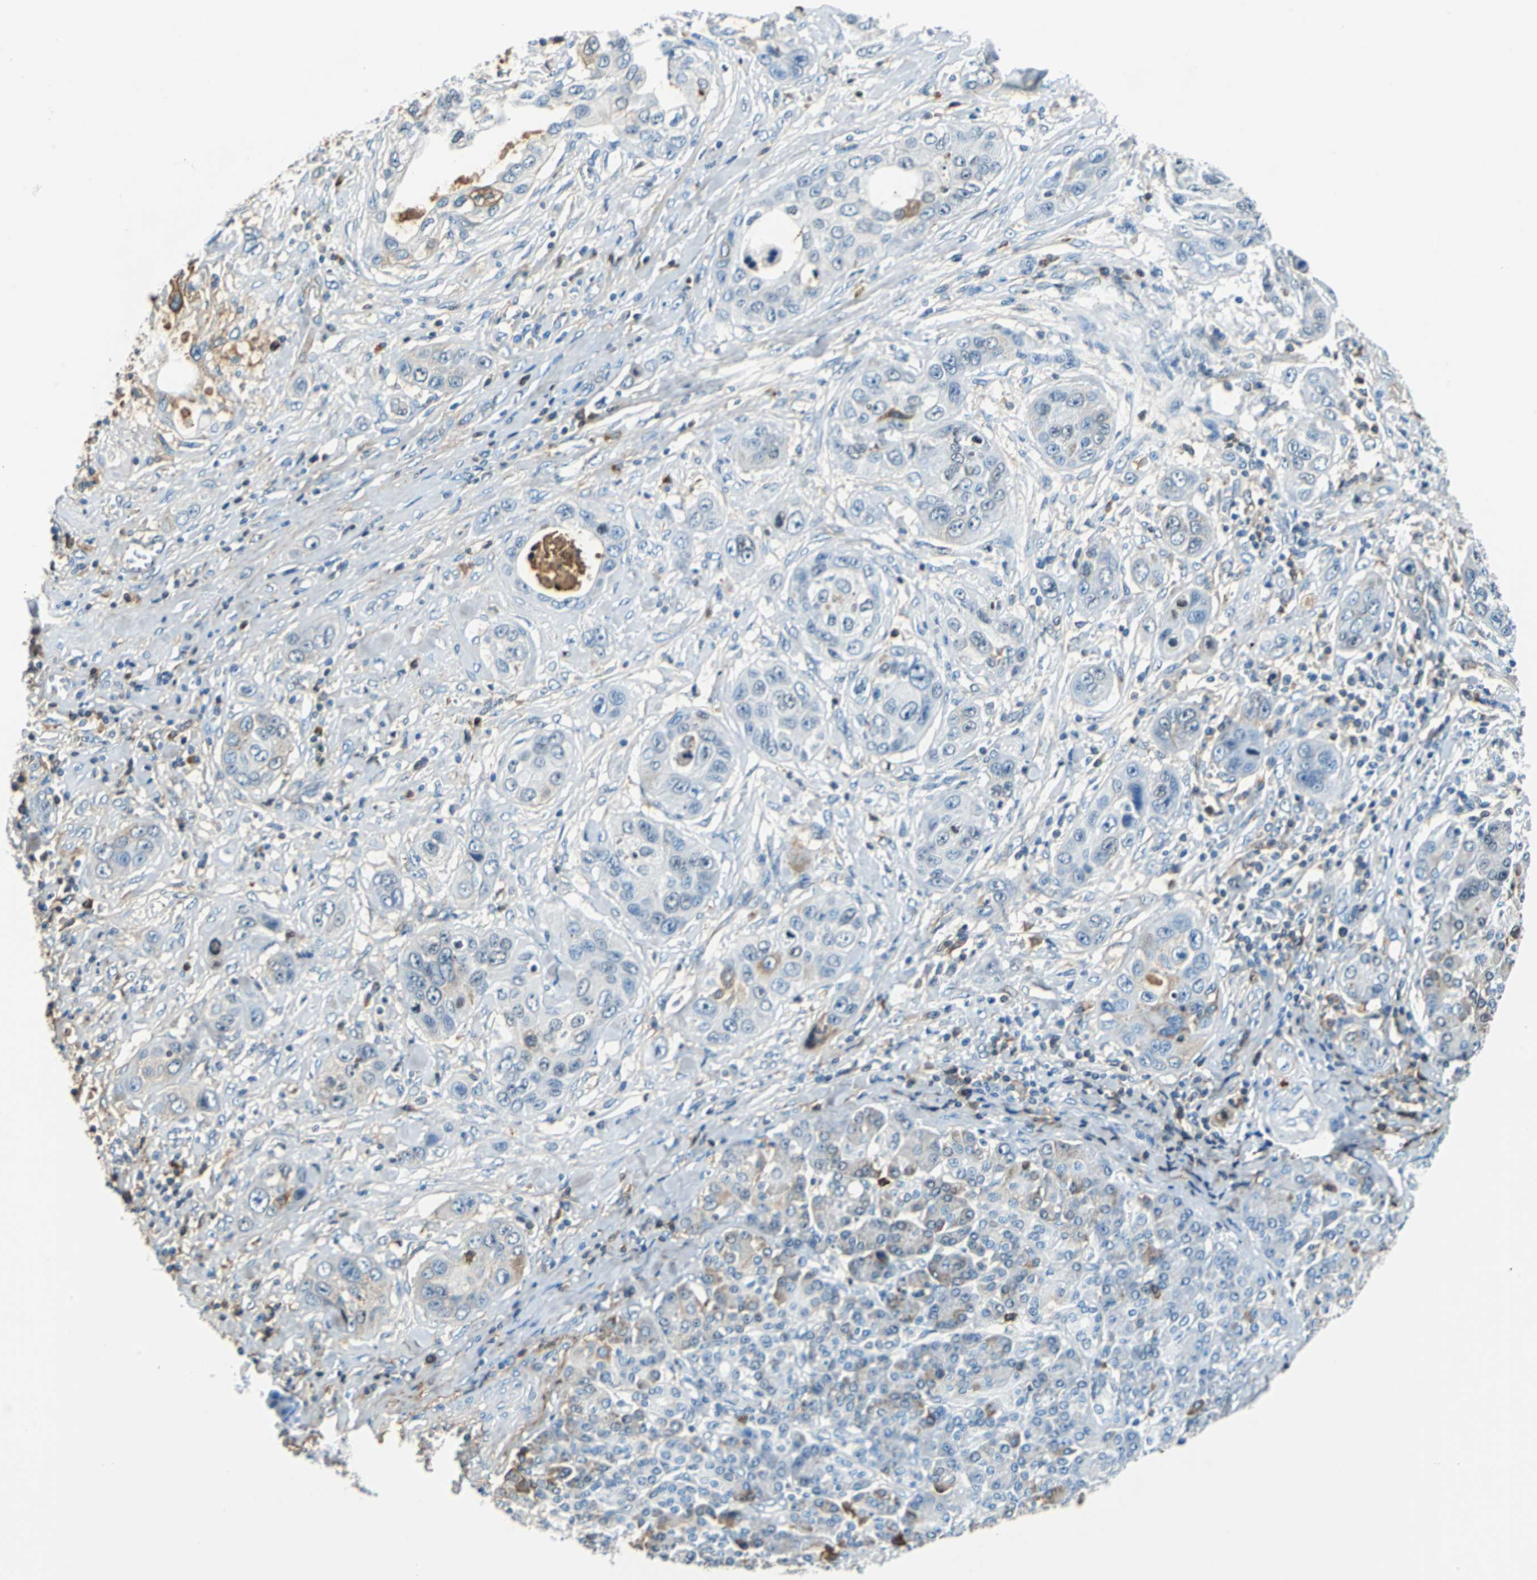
{"staining": {"intensity": "weak", "quantity": "<25%", "location": "cytoplasmic/membranous"}, "tissue": "pancreatic cancer", "cell_type": "Tumor cells", "image_type": "cancer", "snomed": [{"axis": "morphology", "description": "Adenocarcinoma, NOS"}, {"axis": "topography", "description": "Pancreas"}], "caption": "There is no significant expression in tumor cells of pancreatic cancer (adenocarcinoma). Nuclei are stained in blue.", "gene": "ALB", "patient": {"sex": "female", "age": 70}}